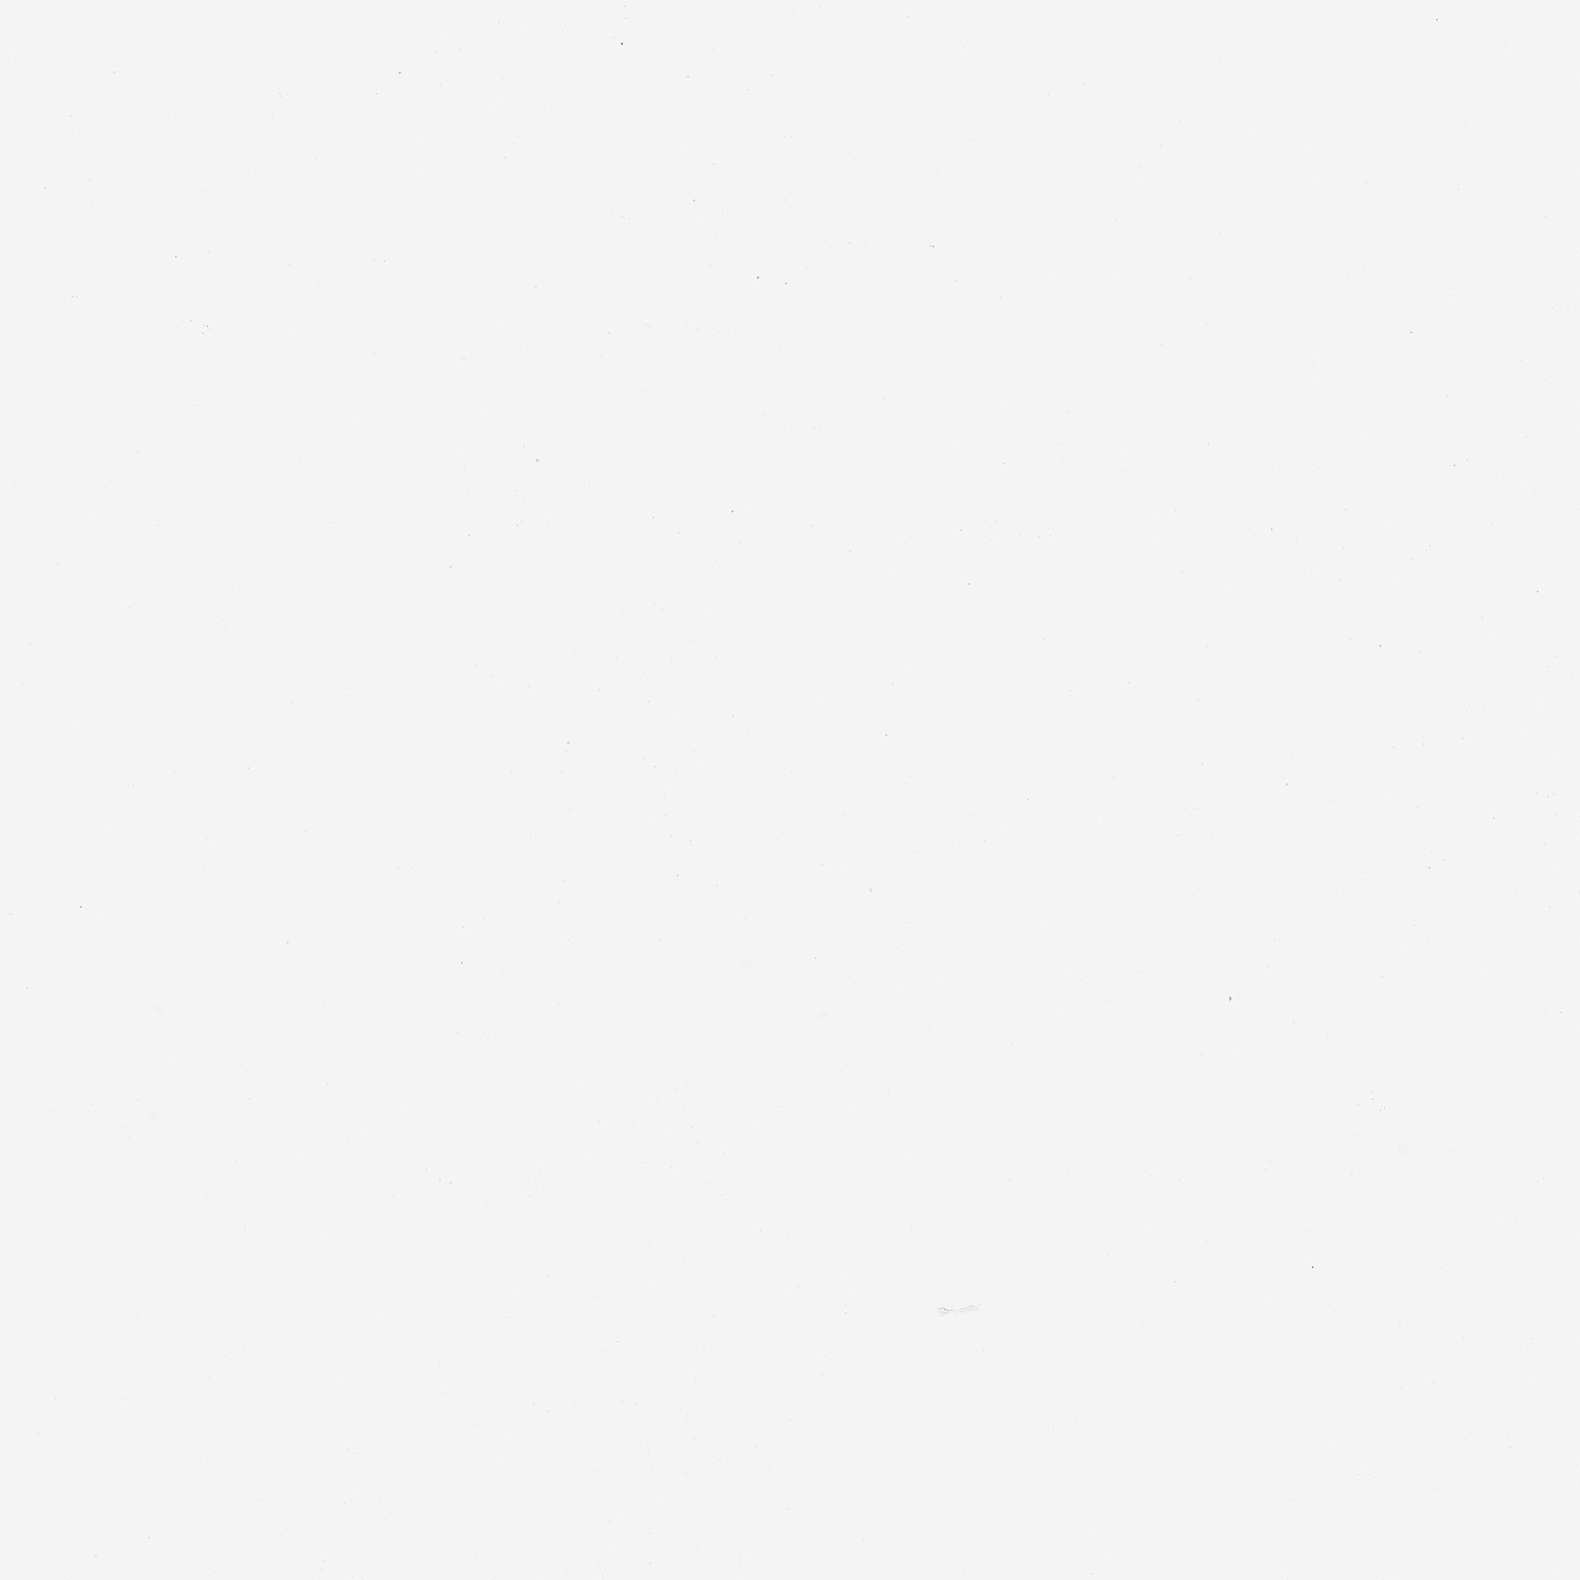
{"staining": {"intensity": "negative", "quantity": "none", "location": "none"}, "tissue": "parathyroid gland", "cell_type": "Glandular cells", "image_type": "normal", "snomed": [{"axis": "morphology", "description": "Normal tissue, NOS"}, {"axis": "topography", "description": "Parathyroid gland"}], "caption": "A photomicrograph of human parathyroid gland is negative for staining in glandular cells. (Brightfield microscopy of DAB (3,3'-diaminobenzidine) immunohistochemistry (IHC) at high magnification).", "gene": "DNAH11", "patient": {"sex": "female", "age": 71}}